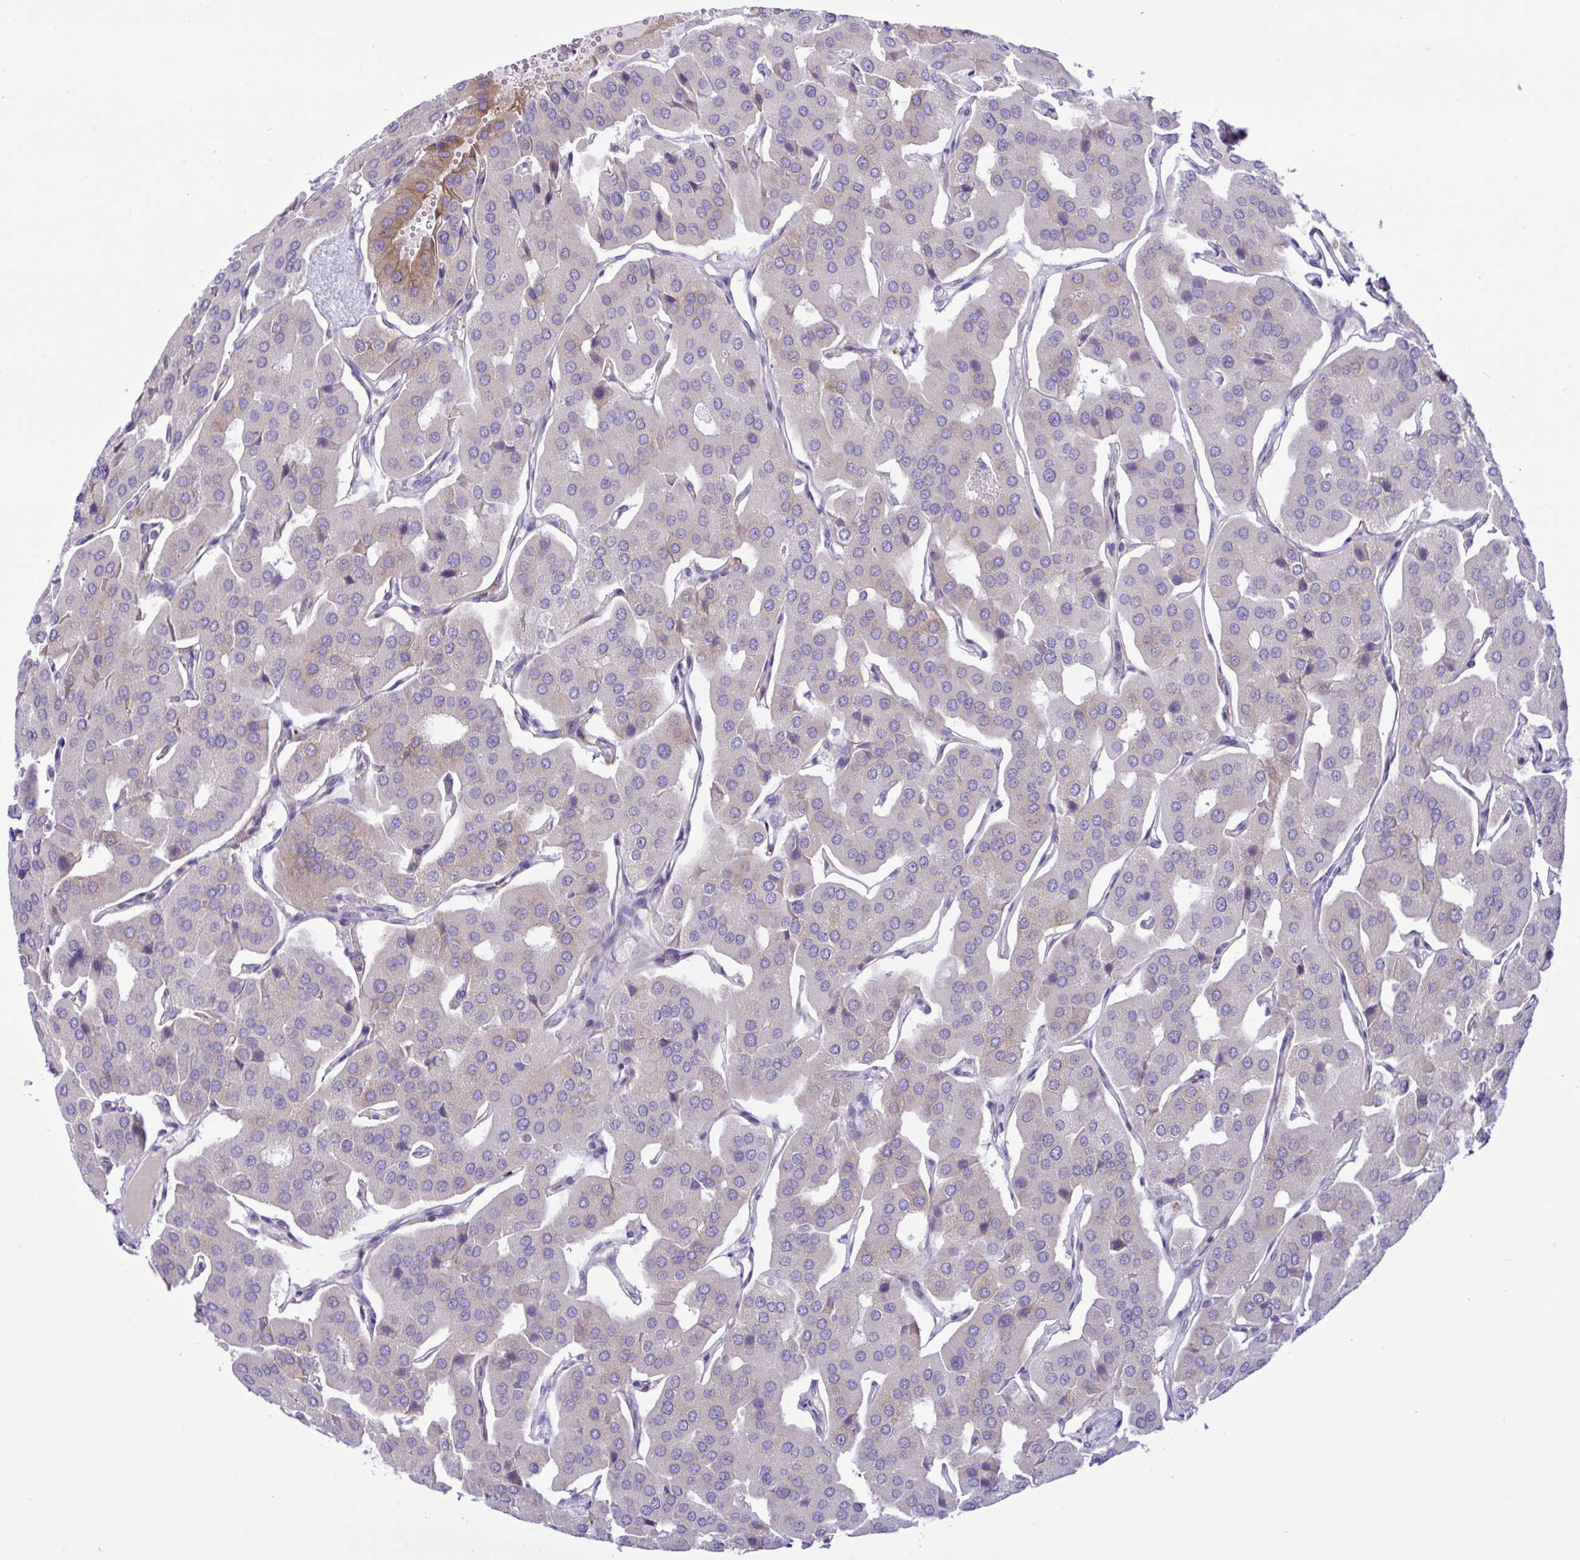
{"staining": {"intensity": "moderate", "quantity": "<25%", "location": "cytoplasmic/membranous"}, "tissue": "parathyroid gland", "cell_type": "Glandular cells", "image_type": "normal", "snomed": [{"axis": "morphology", "description": "Normal tissue, NOS"}, {"axis": "morphology", "description": "Adenoma, NOS"}, {"axis": "topography", "description": "Parathyroid gland"}], "caption": "Protein expression analysis of normal parathyroid gland demonstrates moderate cytoplasmic/membranous positivity in approximately <25% of glandular cells. (IHC, brightfield microscopy, high magnification).", "gene": "SREBF1", "patient": {"sex": "female", "age": 86}}